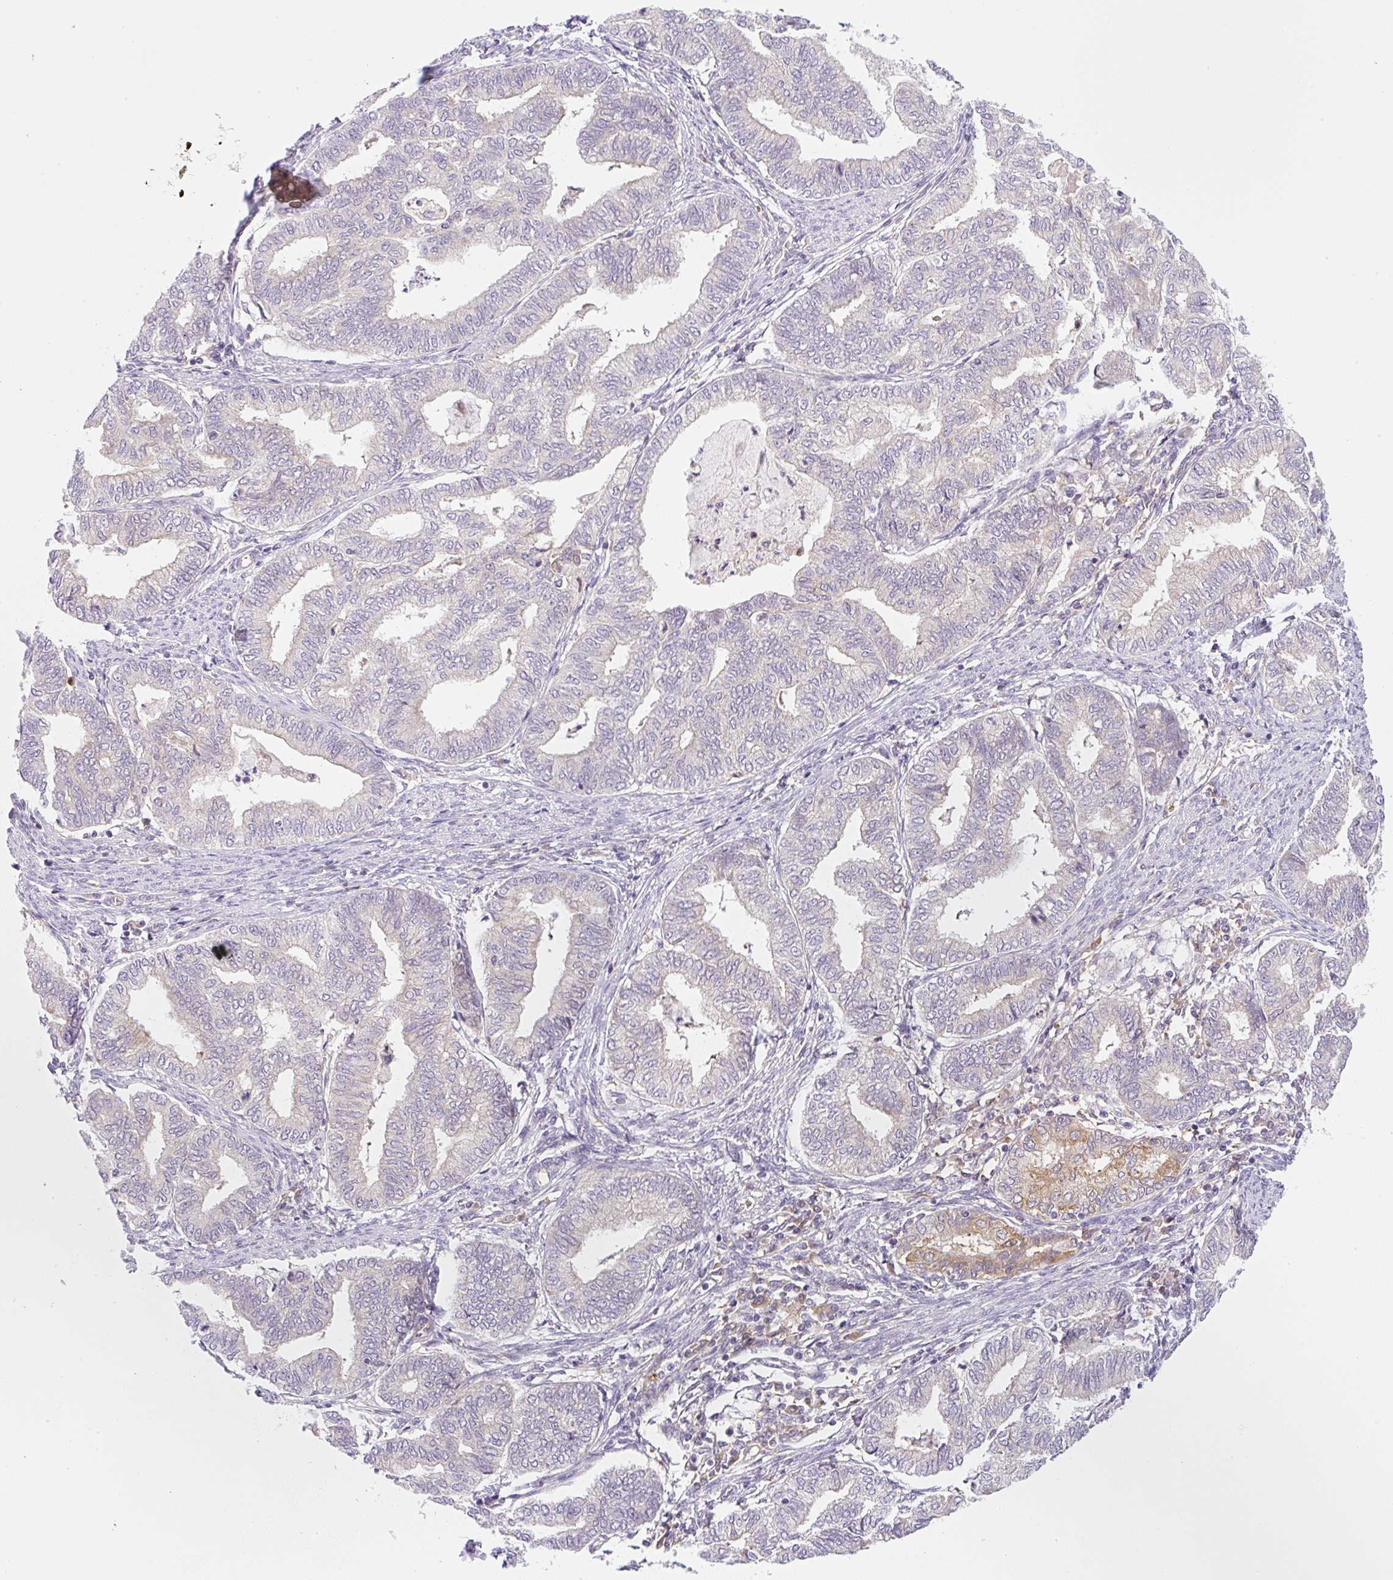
{"staining": {"intensity": "weak", "quantity": "<25%", "location": "cytoplasmic/membranous"}, "tissue": "endometrial cancer", "cell_type": "Tumor cells", "image_type": "cancer", "snomed": [{"axis": "morphology", "description": "Adenocarcinoma, NOS"}, {"axis": "topography", "description": "Endometrium"}], "caption": "The IHC image has no significant positivity in tumor cells of adenocarcinoma (endometrial) tissue.", "gene": "OMA1", "patient": {"sex": "female", "age": 79}}